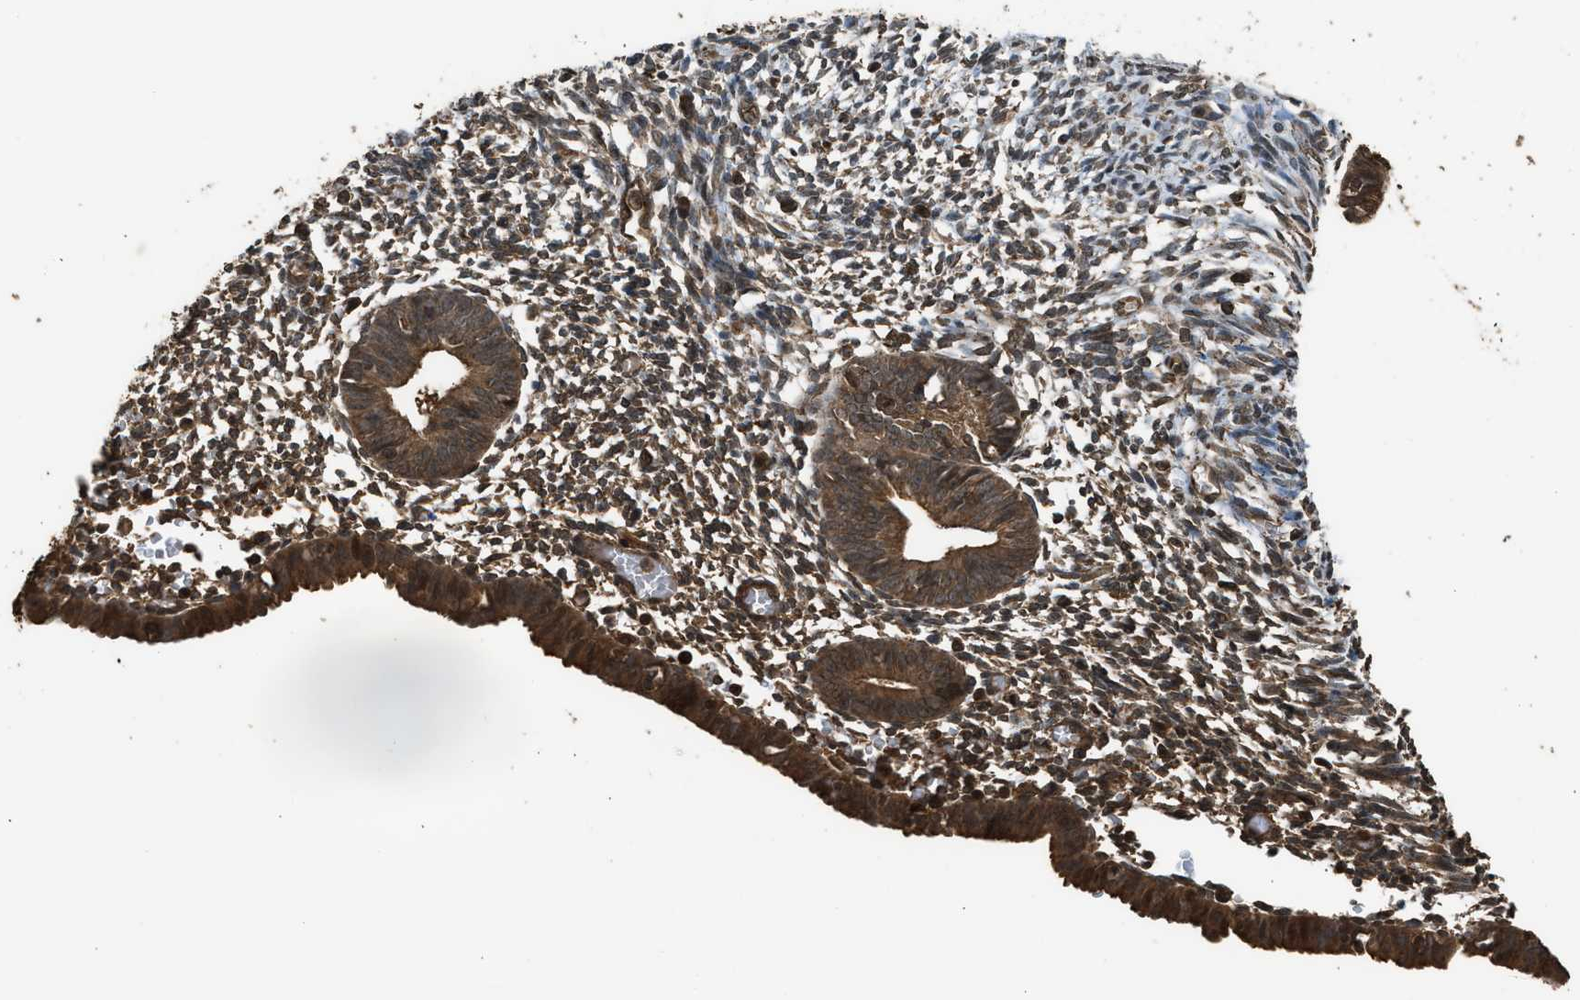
{"staining": {"intensity": "strong", "quantity": ">75%", "location": "cytoplasmic/membranous,nuclear"}, "tissue": "endometrium", "cell_type": "Cells in endometrial stroma", "image_type": "normal", "snomed": [{"axis": "morphology", "description": "Normal tissue, NOS"}, {"axis": "morphology", "description": "Atrophy, NOS"}, {"axis": "topography", "description": "Uterus"}, {"axis": "topography", "description": "Endometrium"}], "caption": "Endometrium stained for a protein demonstrates strong cytoplasmic/membranous,nuclear positivity in cells in endometrial stroma.", "gene": "MYBL2", "patient": {"sex": "female", "age": 68}}